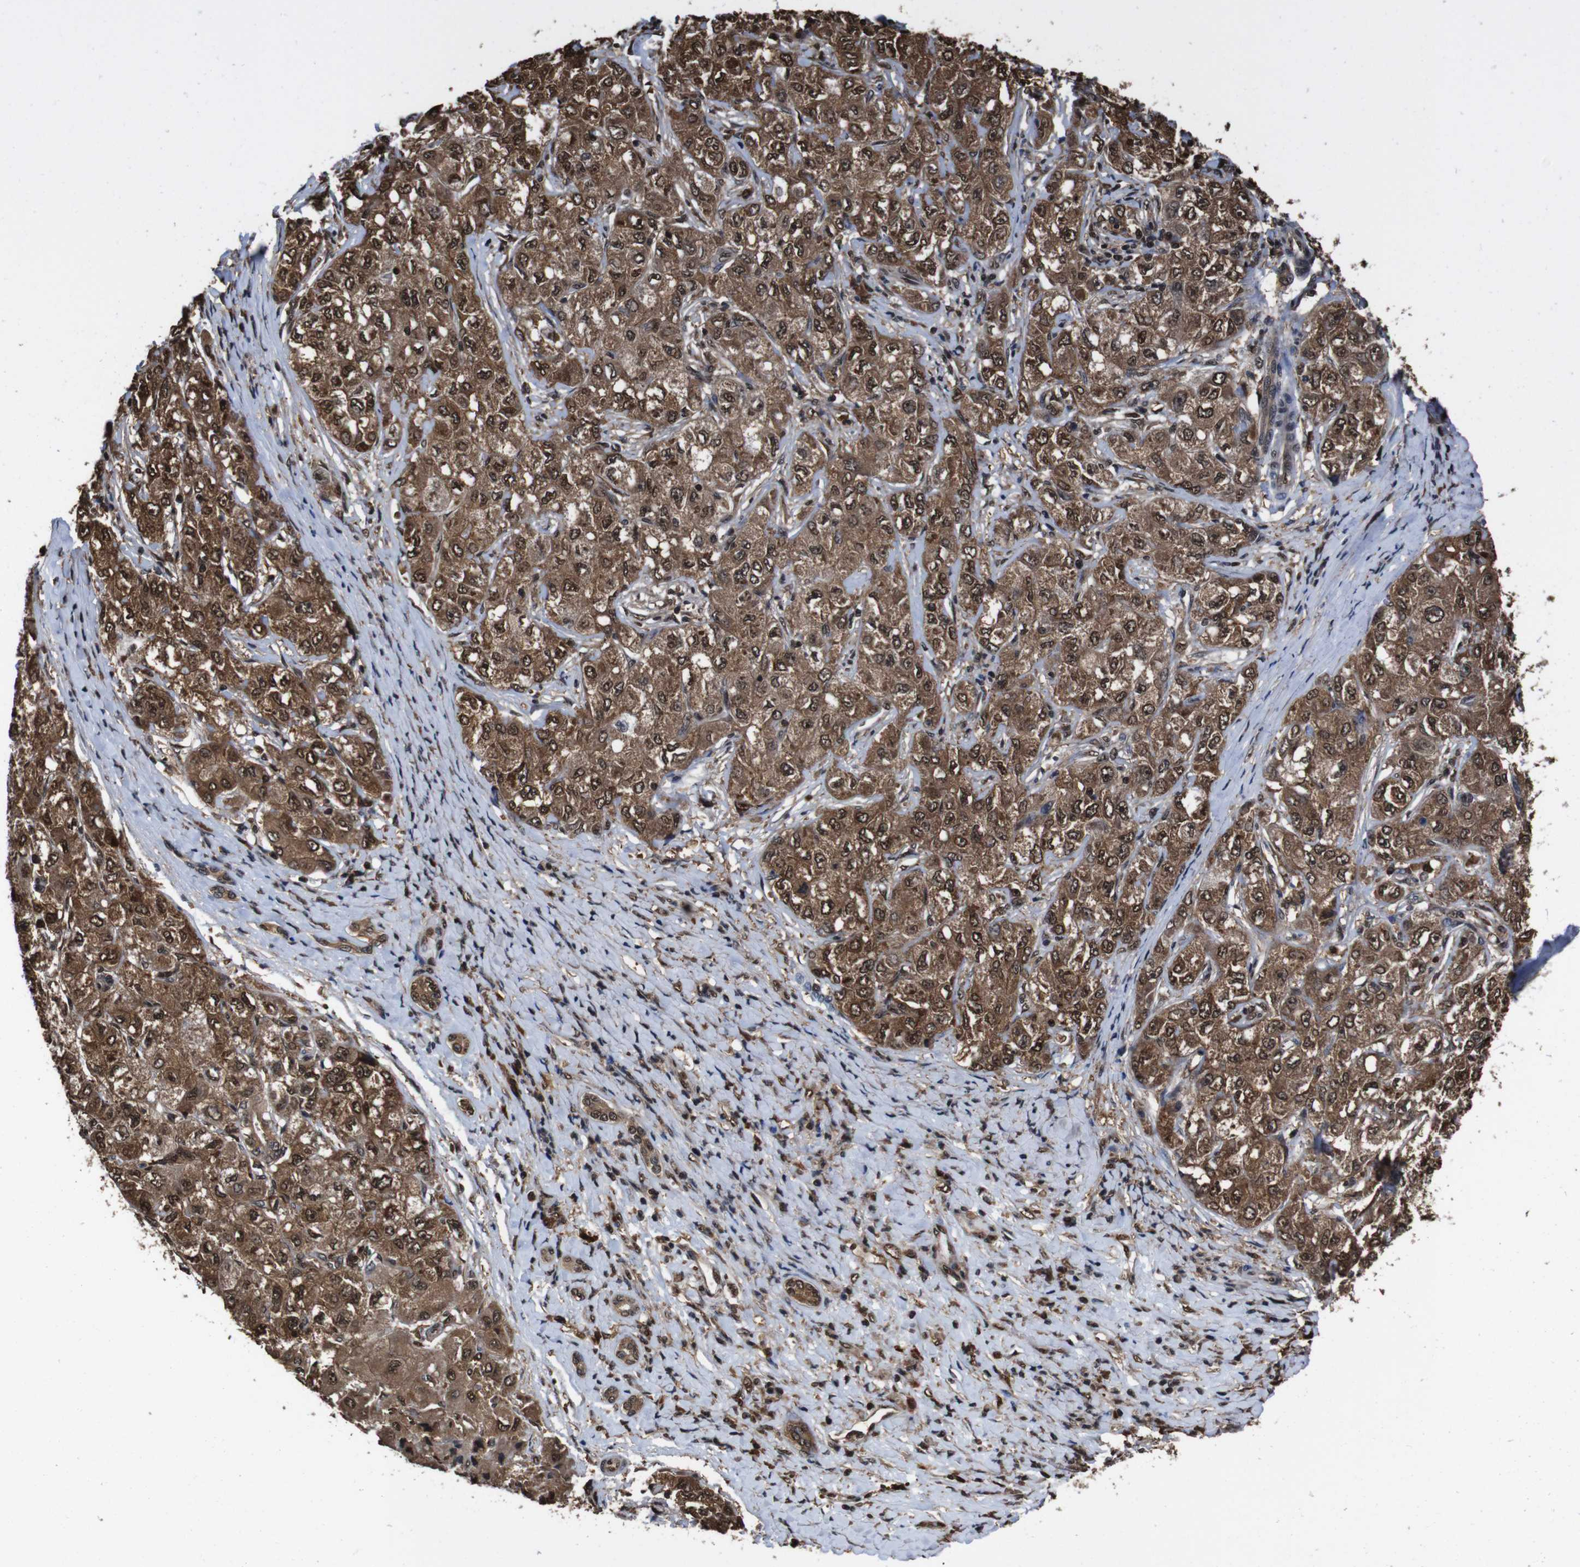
{"staining": {"intensity": "moderate", "quantity": ">75%", "location": "cytoplasmic/membranous,nuclear"}, "tissue": "liver cancer", "cell_type": "Tumor cells", "image_type": "cancer", "snomed": [{"axis": "morphology", "description": "Carcinoma, Hepatocellular, NOS"}, {"axis": "topography", "description": "Liver"}], "caption": "A brown stain labels moderate cytoplasmic/membranous and nuclear expression of a protein in liver hepatocellular carcinoma tumor cells. The staining is performed using DAB (3,3'-diaminobenzidine) brown chromogen to label protein expression. The nuclei are counter-stained blue using hematoxylin.", "gene": "VCP", "patient": {"sex": "male", "age": 80}}